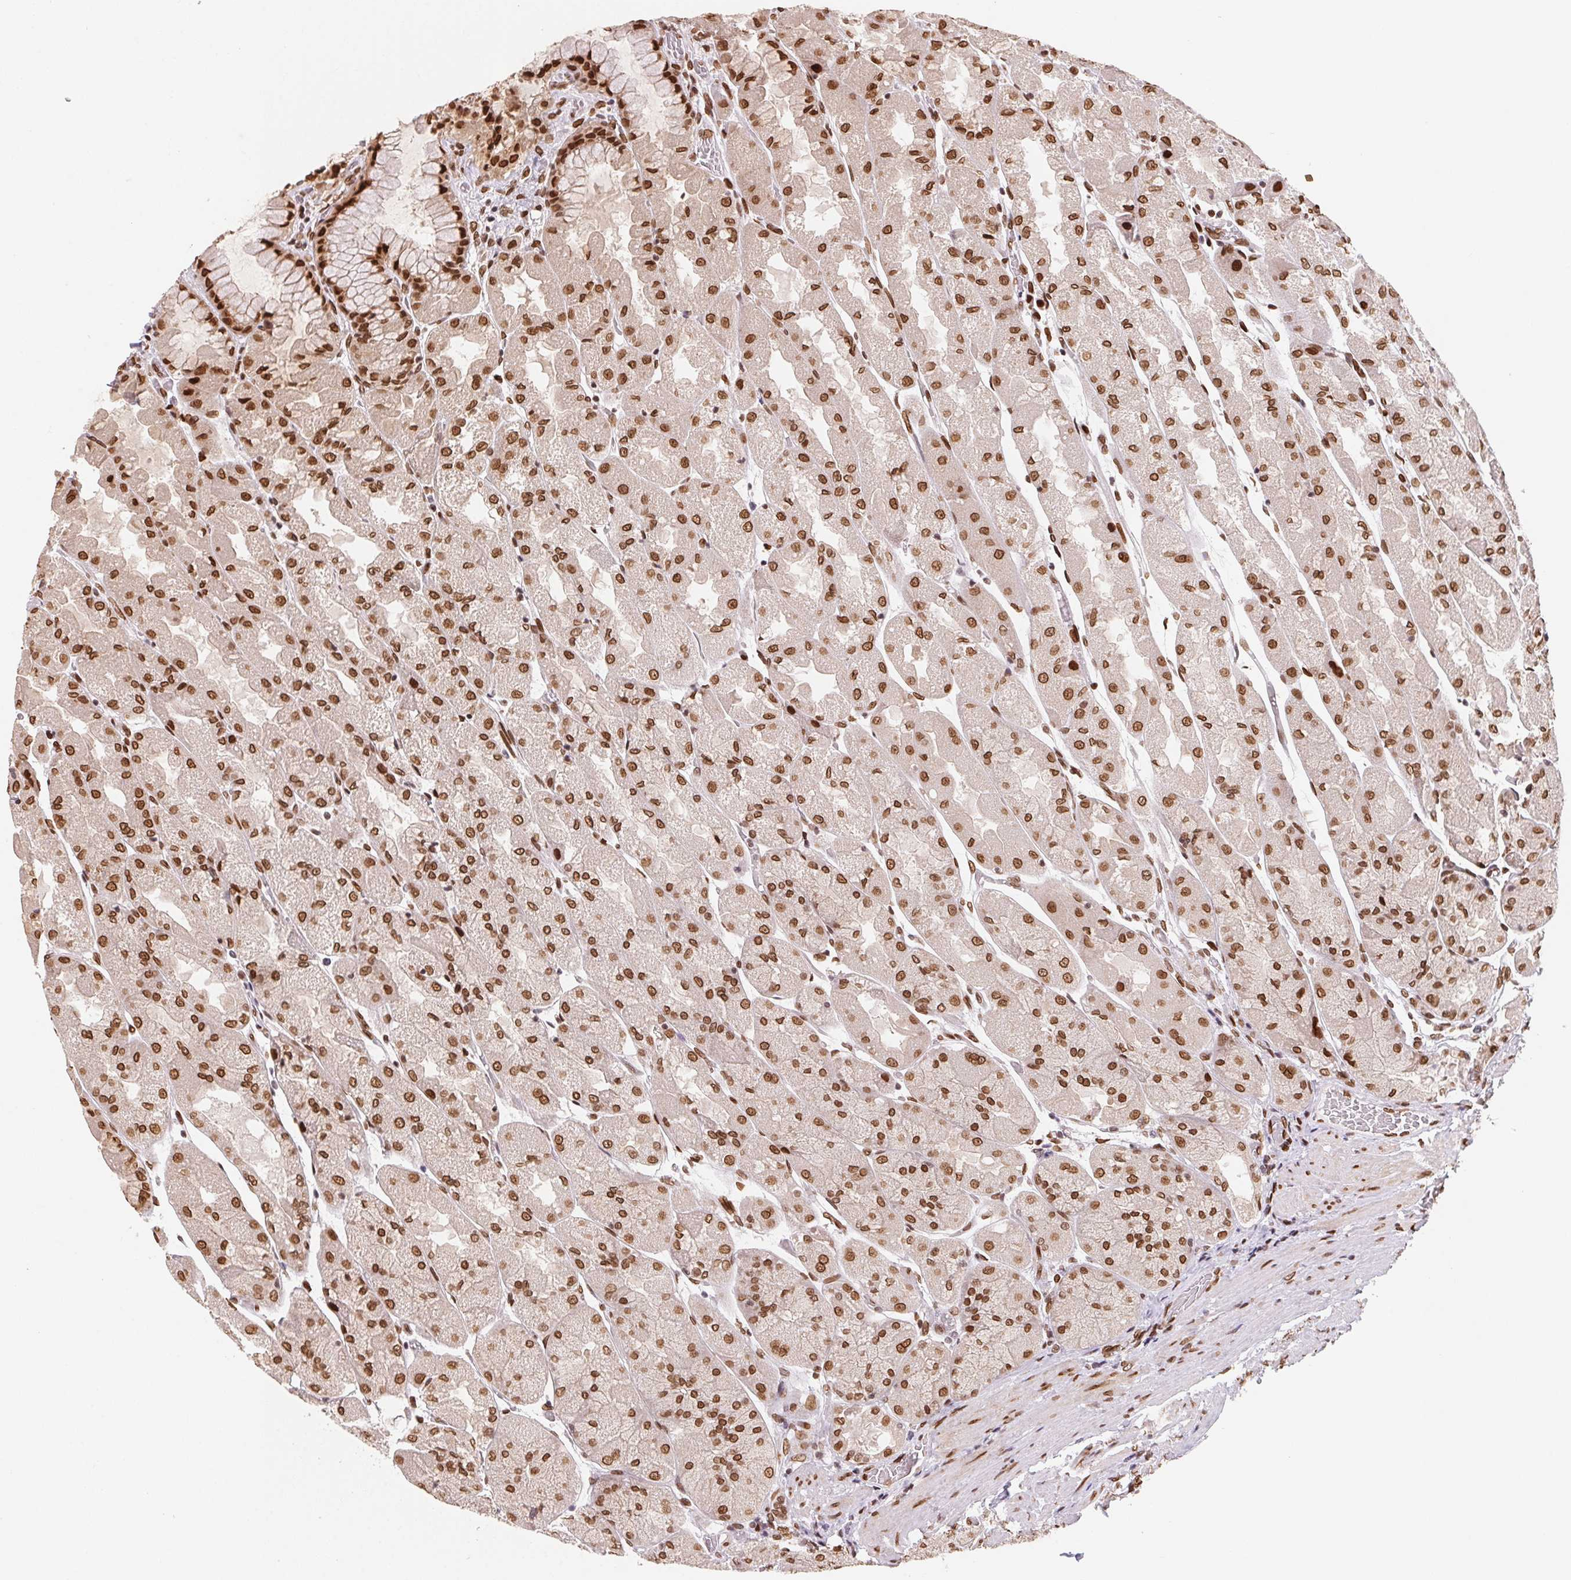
{"staining": {"intensity": "strong", "quantity": ">75%", "location": "nuclear"}, "tissue": "stomach", "cell_type": "Glandular cells", "image_type": "normal", "snomed": [{"axis": "morphology", "description": "Normal tissue, NOS"}, {"axis": "topography", "description": "Stomach"}], "caption": "Stomach stained for a protein (brown) reveals strong nuclear positive positivity in approximately >75% of glandular cells.", "gene": "SAP30BP", "patient": {"sex": "female", "age": 61}}